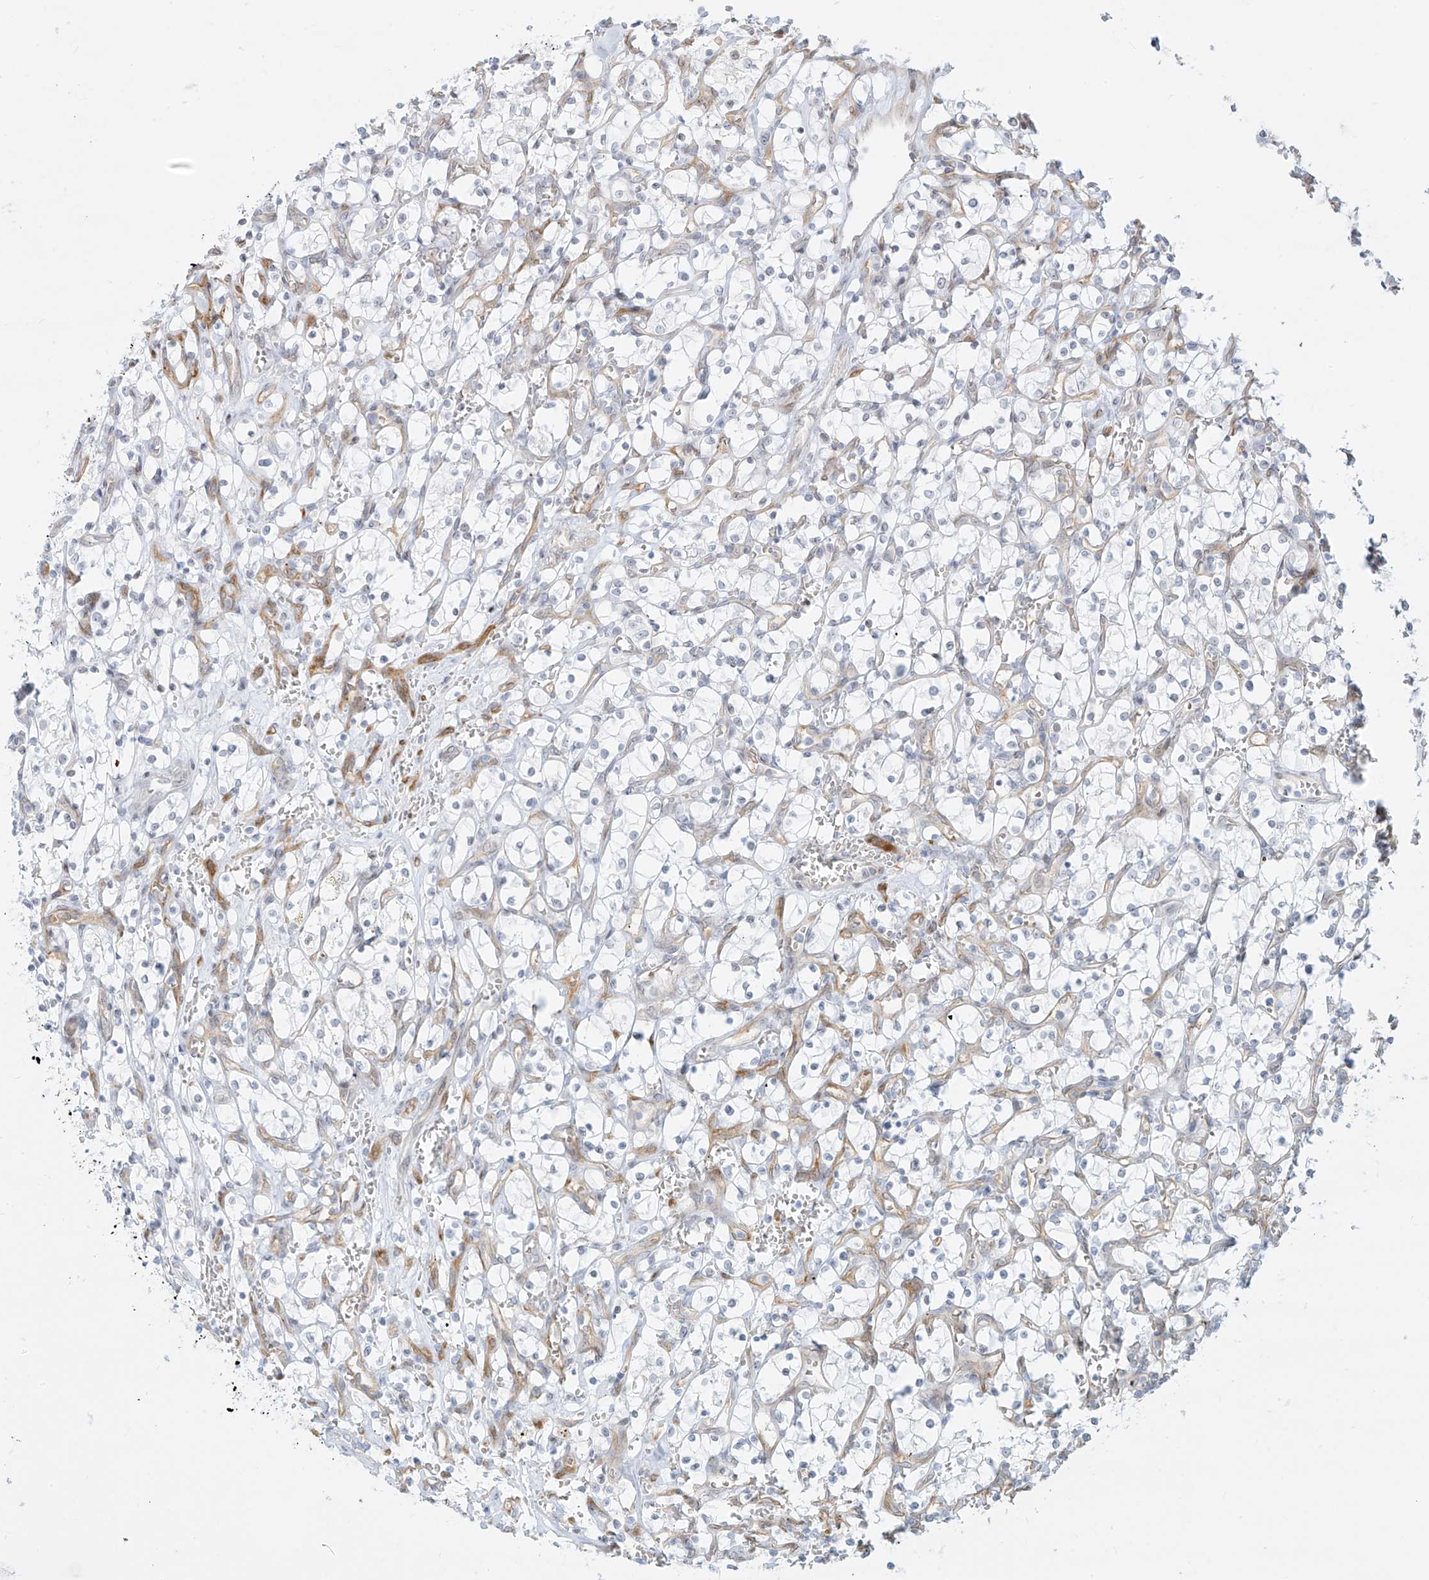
{"staining": {"intensity": "negative", "quantity": "none", "location": "none"}, "tissue": "renal cancer", "cell_type": "Tumor cells", "image_type": "cancer", "snomed": [{"axis": "morphology", "description": "Adenocarcinoma, NOS"}, {"axis": "topography", "description": "Kidney"}], "caption": "This is an IHC photomicrograph of renal cancer. There is no positivity in tumor cells.", "gene": "NHSL1", "patient": {"sex": "female", "age": 69}}